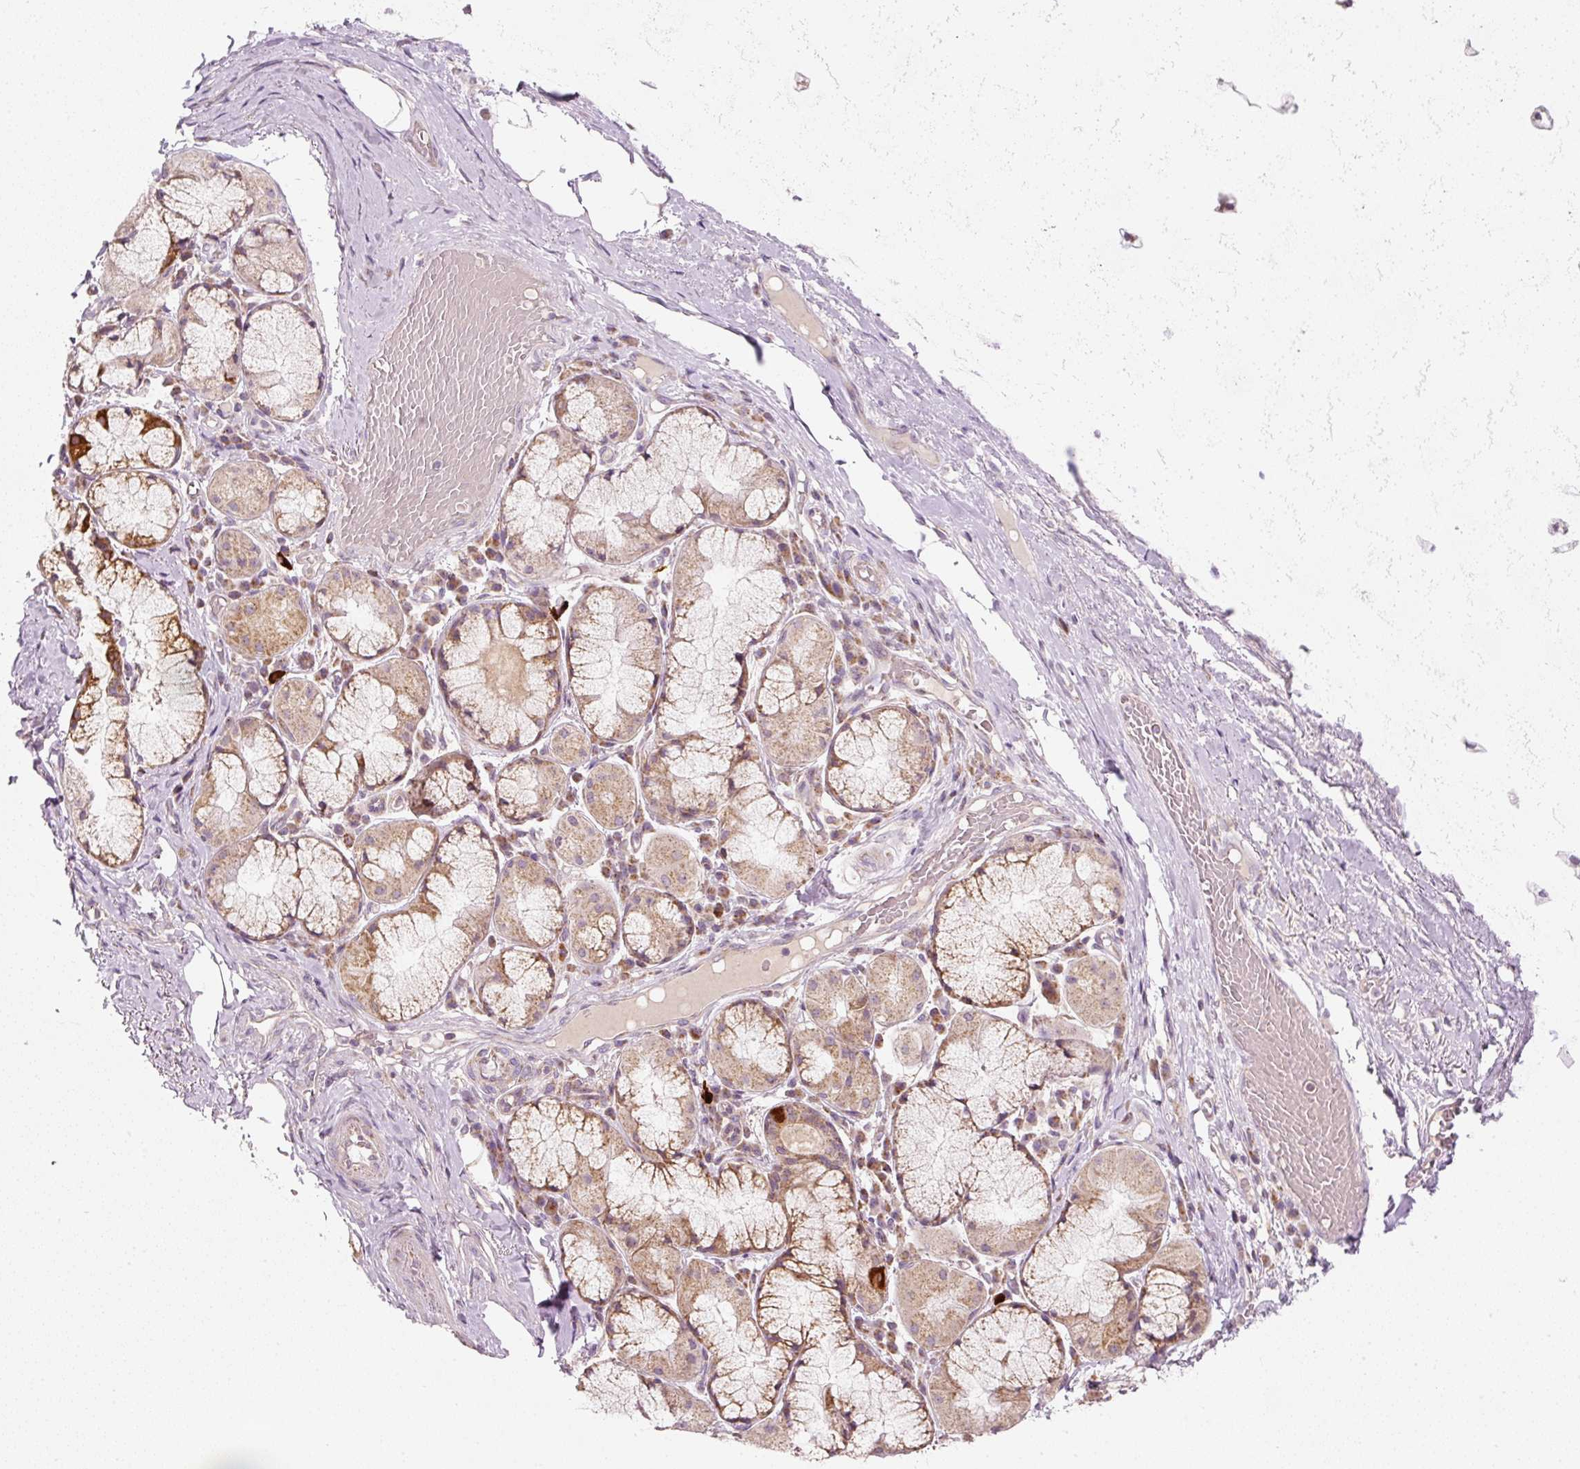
{"staining": {"intensity": "negative", "quantity": "none", "location": "none"}, "tissue": "adipose tissue", "cell_type": "Adipocytes", "image_type": "normal", "snomed": [{"axis": "morphology", "description": "Normal tissue, NOS"}, {"axis": "topography", "description": "Cartilage tissue"}, {"axis": "topography", "description": "Bronchus"}], "caption": "An immunohistochemistry (IHC) micrograph of benign adipose tissue is shown. There is no staining in adipocytes of adipose tissue.", "gene": "FAM78B", "patient": {"sex": "male", "age": 56}}